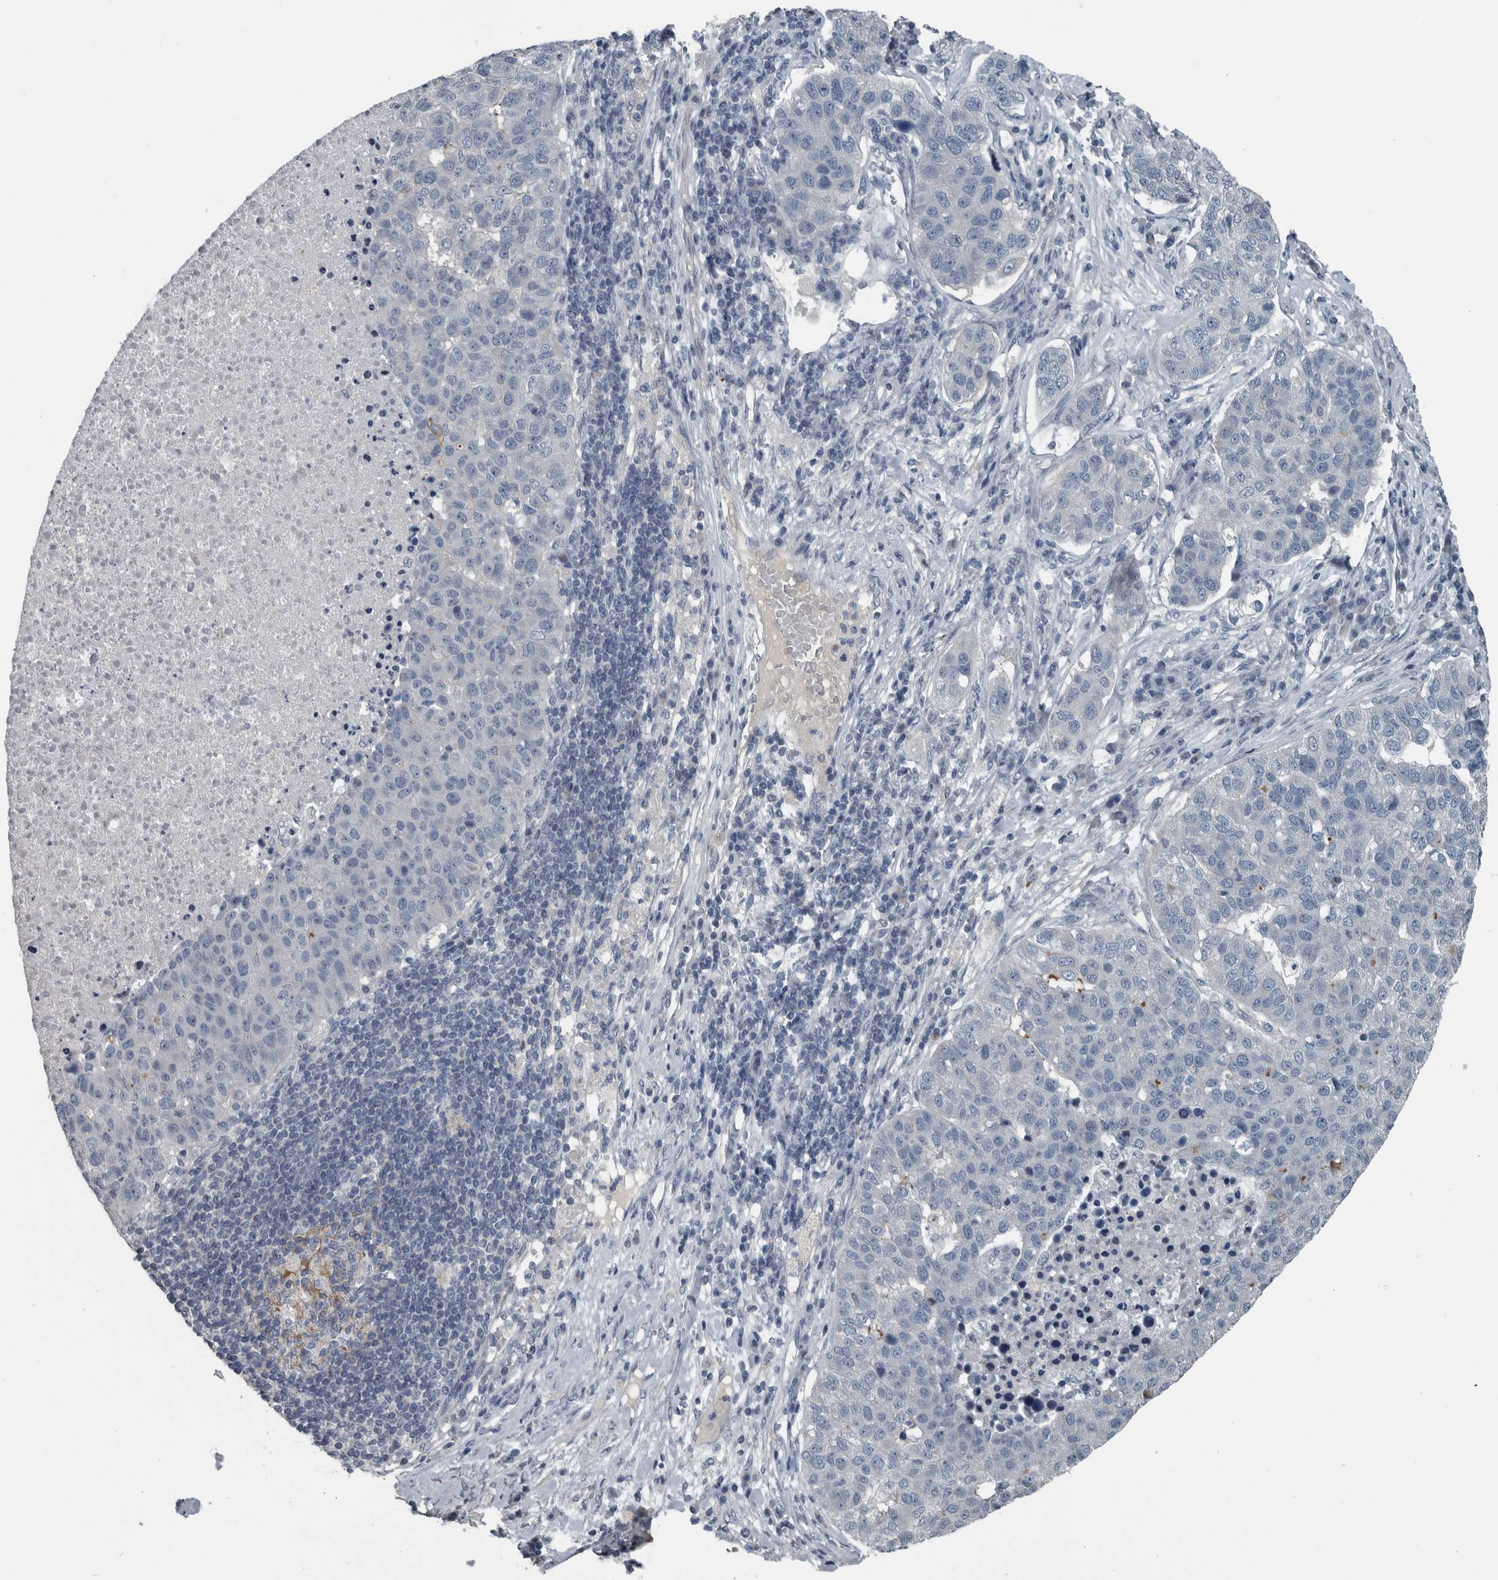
{"staining": {"intensity": "negative", "quantity": "none", "location": "none"}, "tissue": "pancreatic cancer", "cell_type": "Tumor cells", "image_type": "cancer", "snomed": [{"axis": "morphology", "description": "Adenocarcinoma, NOS"}, {"axis": "topography", "description": "Pancreas"}], "caption": "Immunohistochemistry of pancreatic cancer reveals no expression in tumor cells. (Stains: DAB immunohistochemistry with hematoxylin counter stain, Microscopy: brightfield microscopy at high magnification).", "gene": "KRT20", "patient": {"sex": "female", "age": 61}}